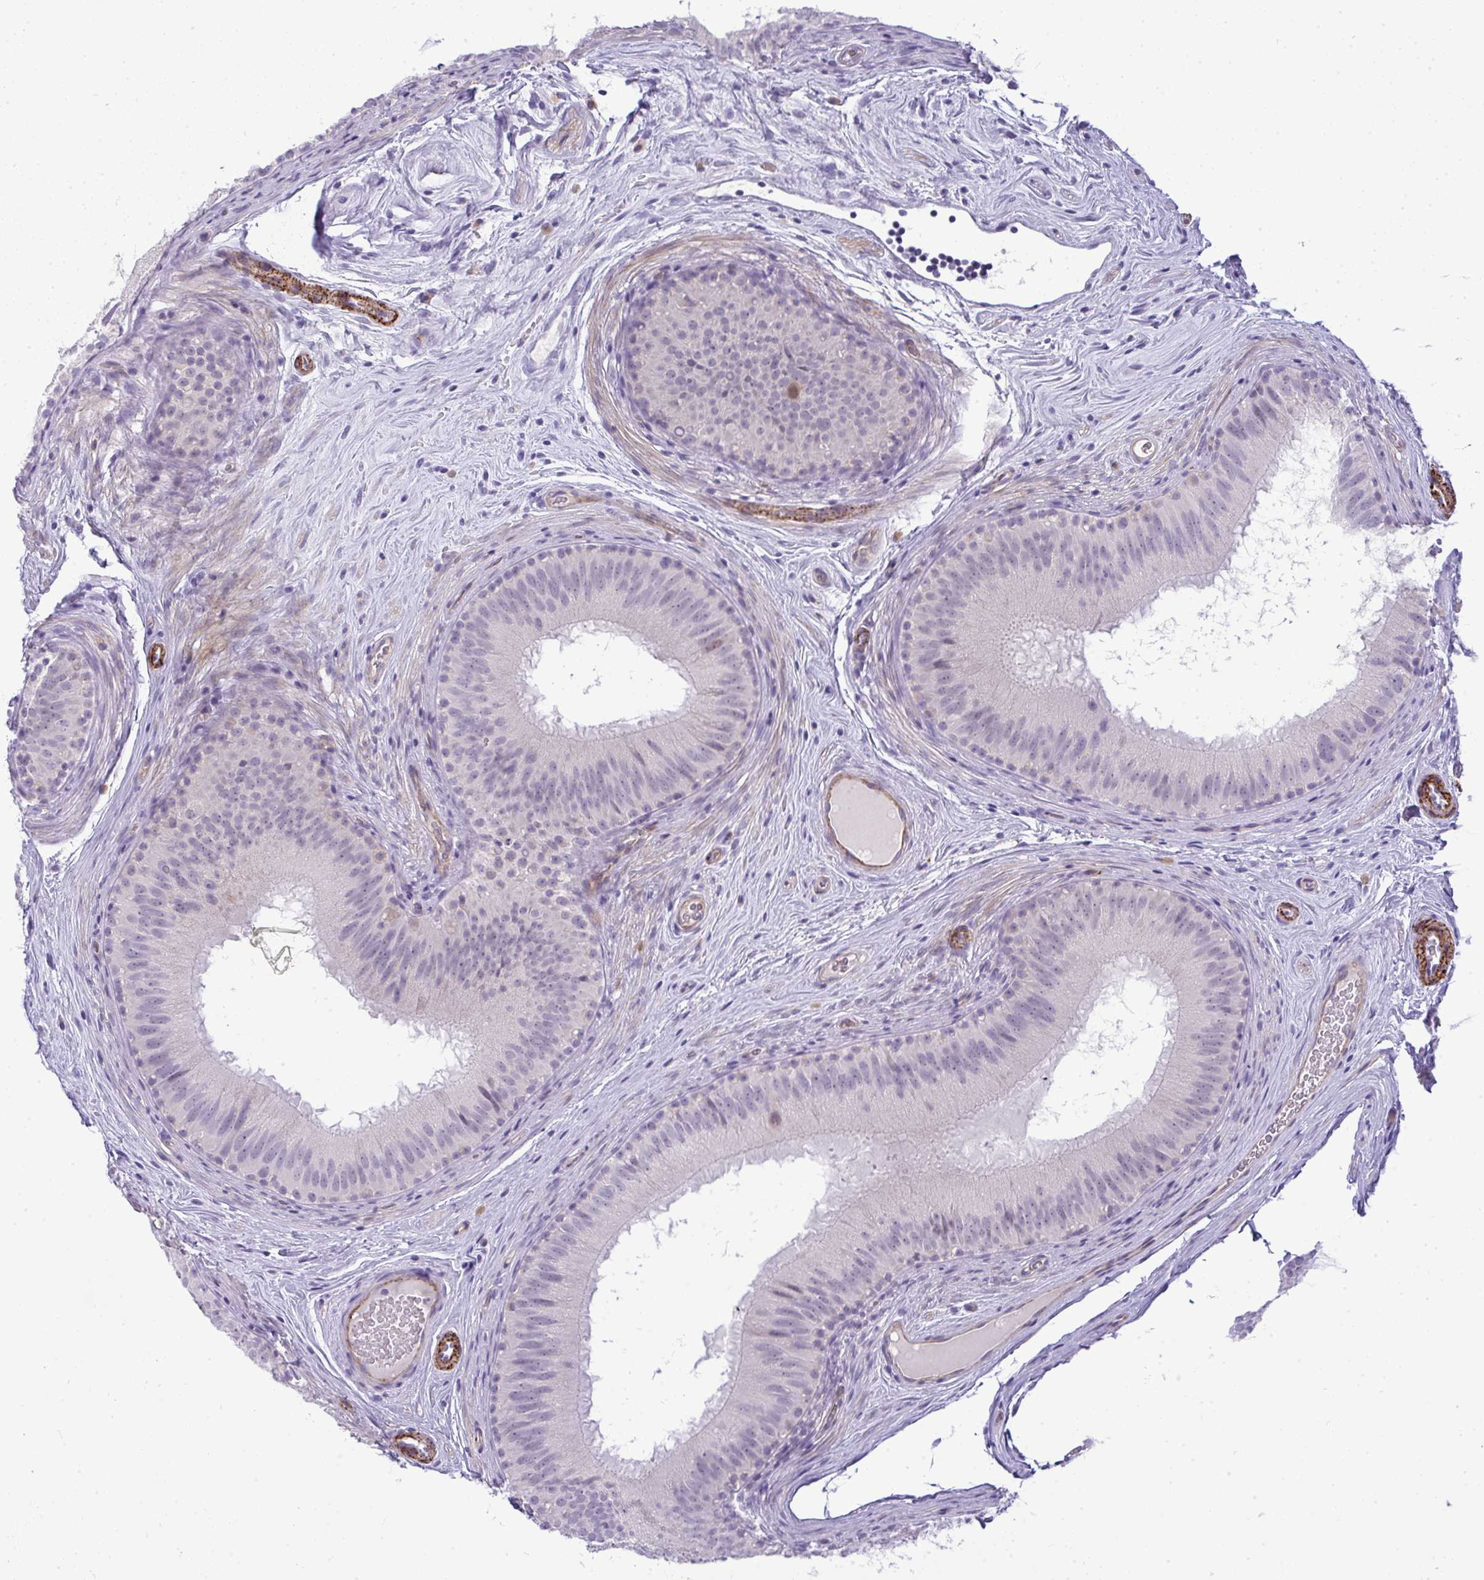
{"staining": {"intensity": "negative", "quantity": "none", "location": "none"}, "tissue": "epididymis", "cell_type": "Glandular cells", "image_type": "normal", "snomed": [{"axis": "morphology", "description": "Normal tissue, NOS"}, {"axis": "topography", "description": "Epididymis"}], "caption": "There is no significant staining in glandular cells of epididymis. (Immunohistochemistry (ihc), brightfield microscopy, high magnification).", "gene": "UBE2S", "patient": {"sex": "male", "age": 44}}